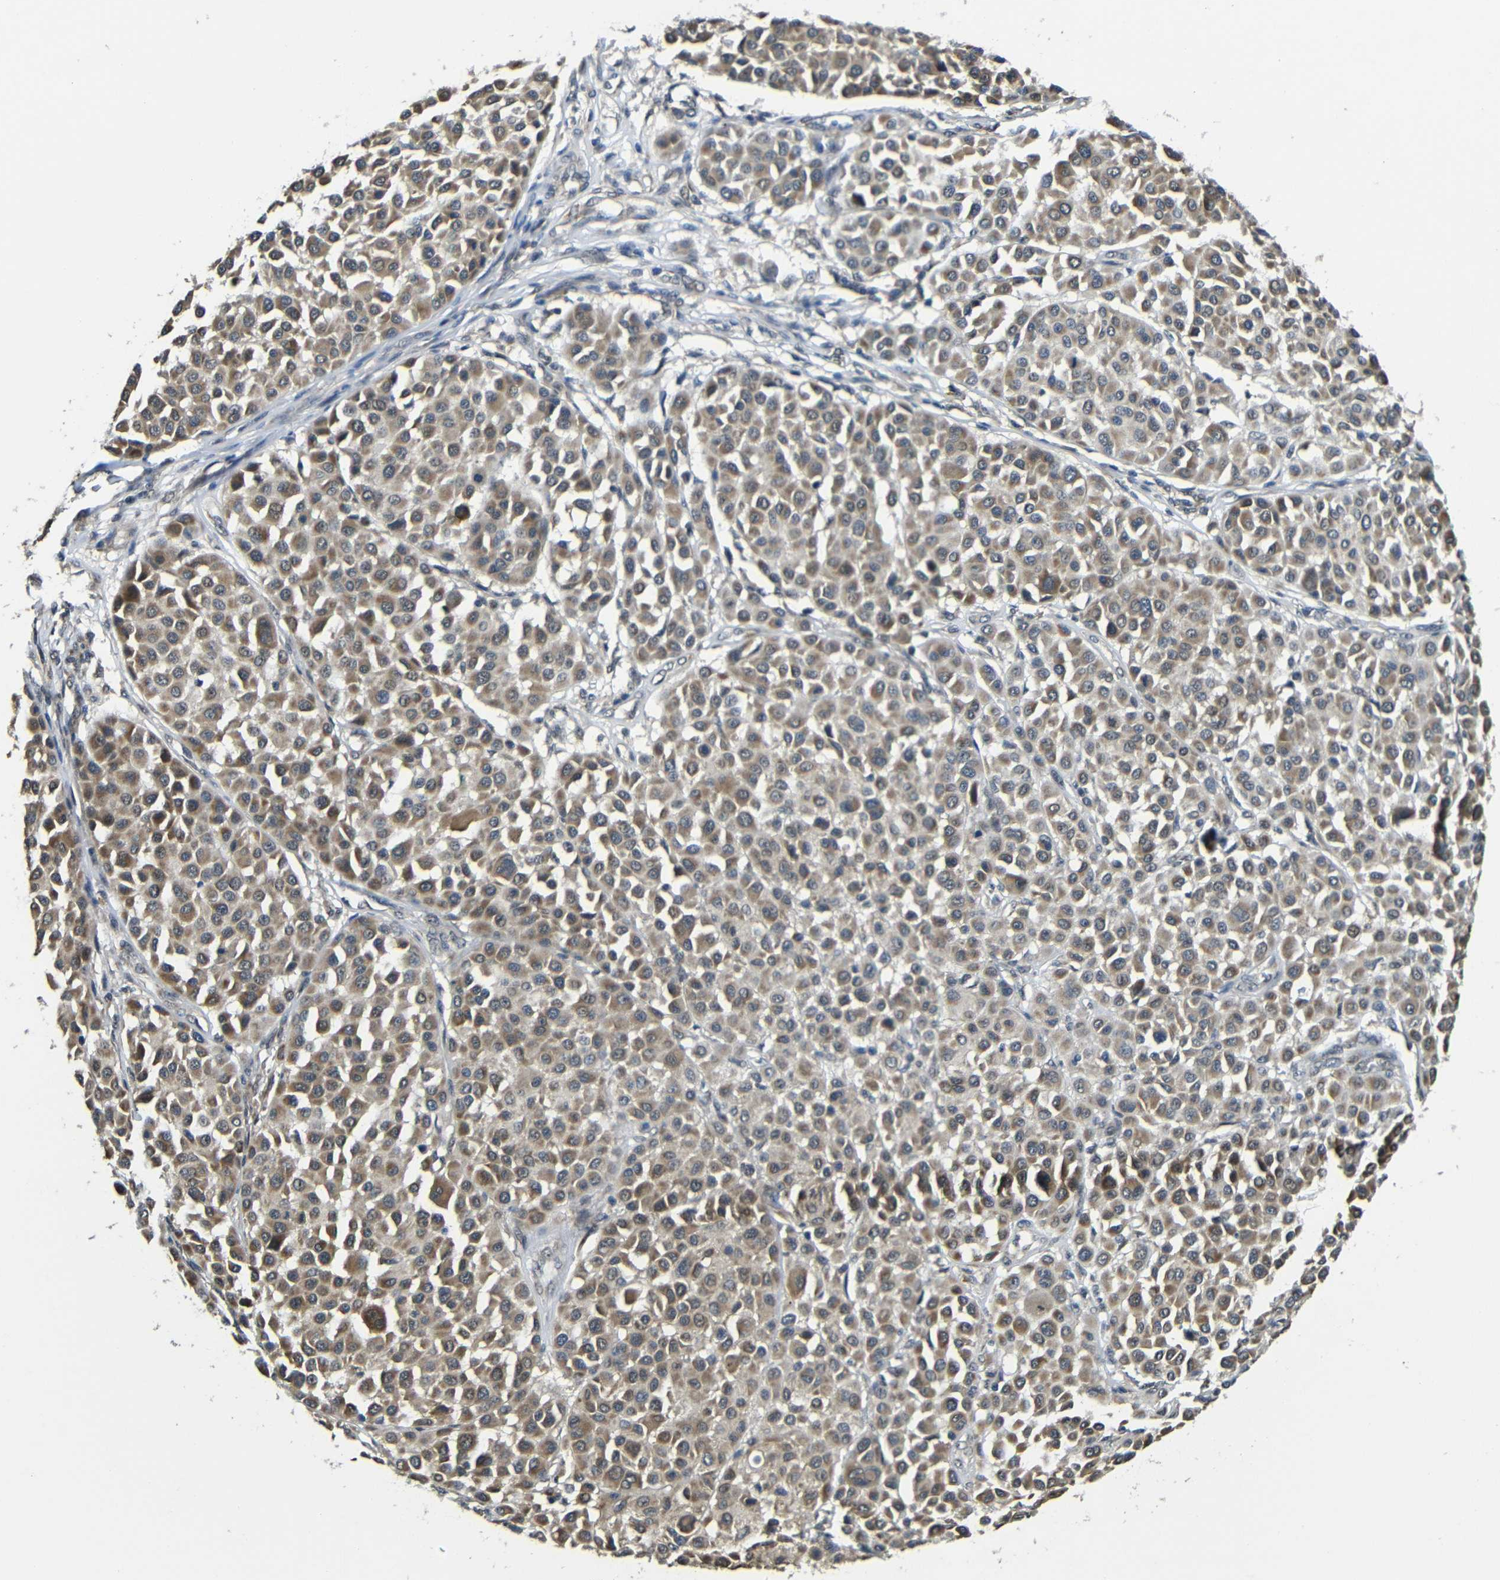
{"staining": {"intensity": "moderate", "quantity": ">75%", "location": "cytoplasmic/membranous"}, "tissue": "melanoma", "cell_type": "Tumor cells", "image_type": "cancer", "snomed": [{"axis": "morphology", "description": "Malignant melanoma, Metastatic site"}, {"axis": "topography", "description": "Soft tissue"}], "caption": "Immunohistochemical staining of melanoma exhibits moderate cytoplasmic/membranous protein positivity in about >75% of tumor cells.", "gene": "FAM172A", "patient": {"sex": "male", "age": 41}}